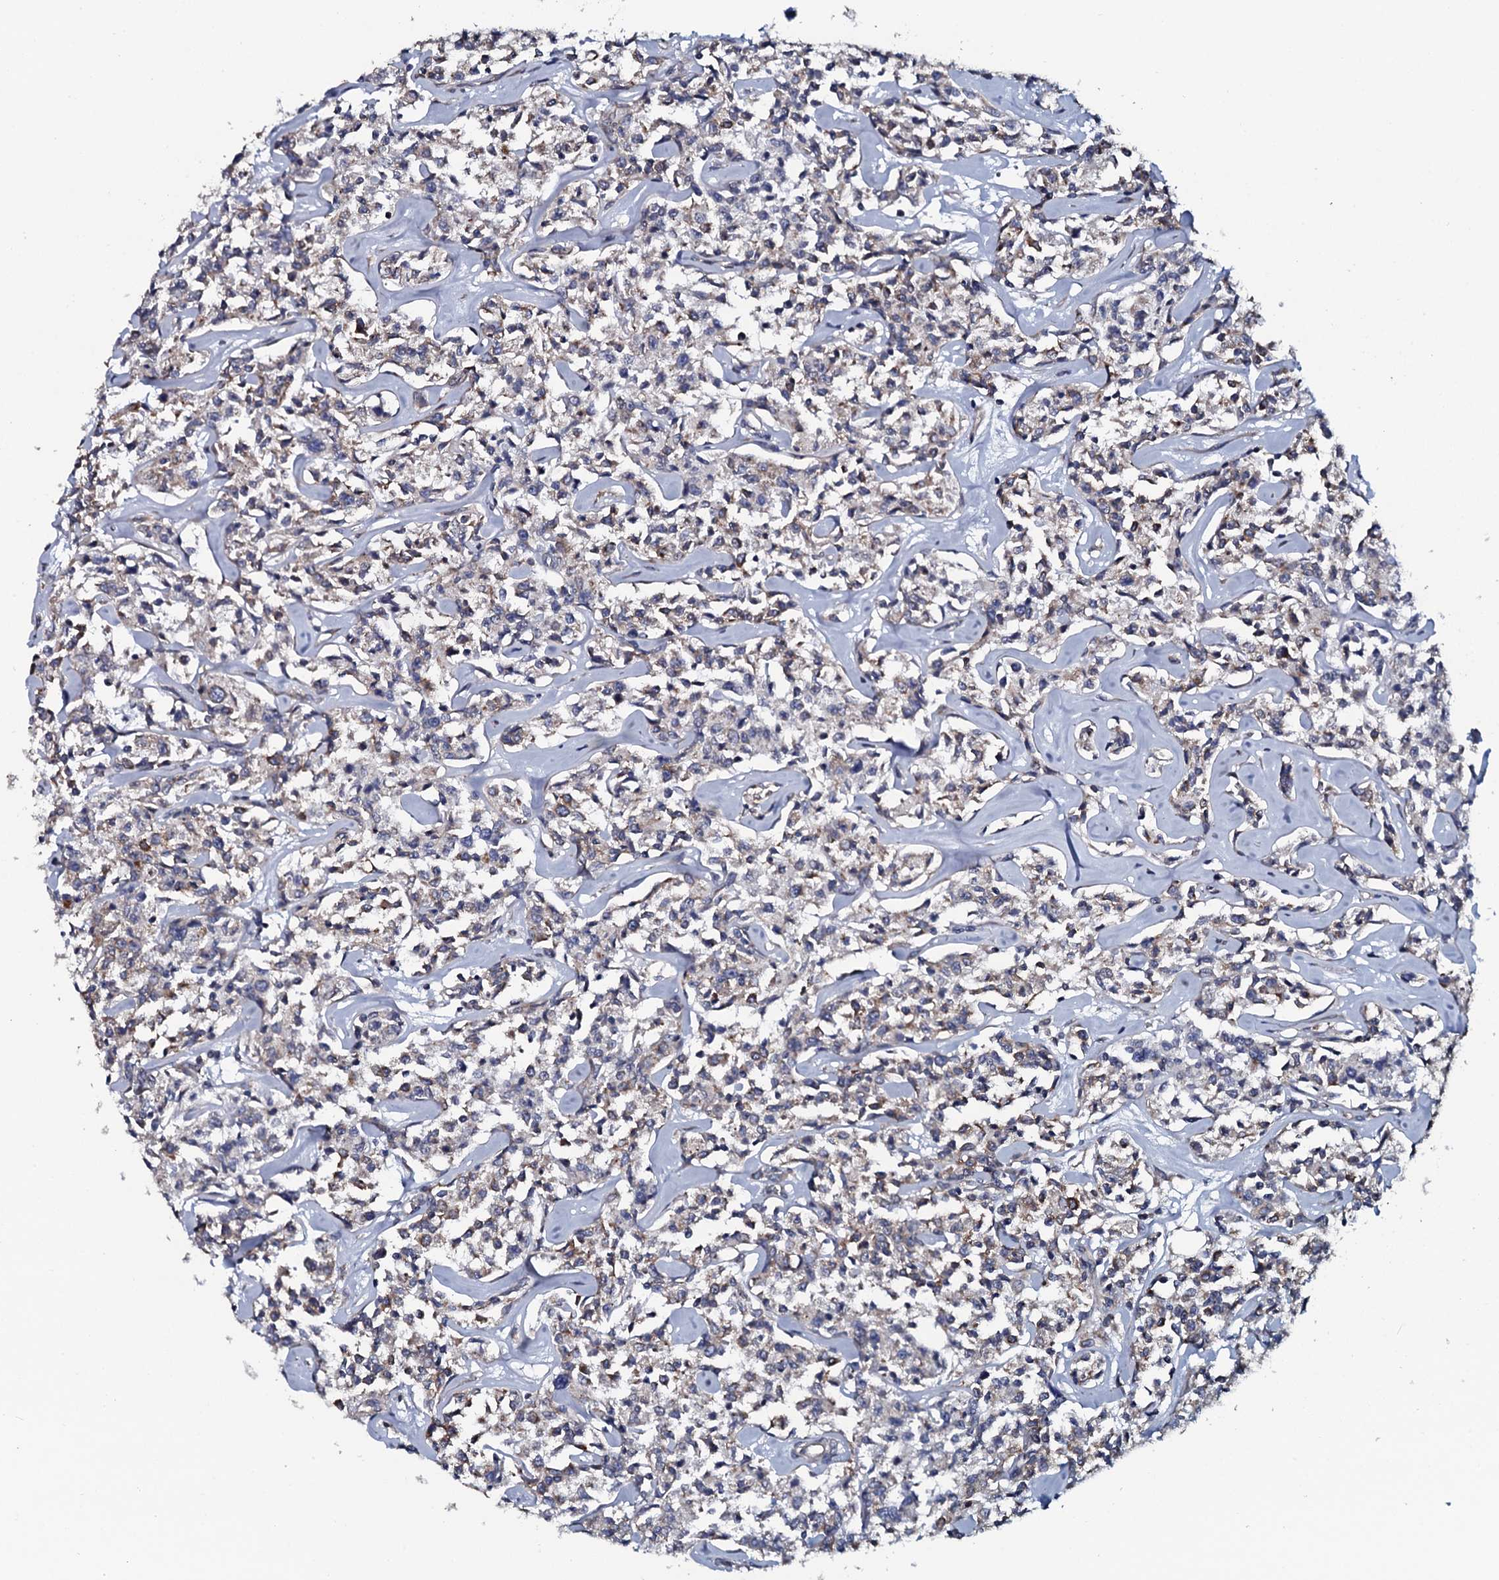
{"staining": {"intensity": "negative", "quantity": "none", "location": "none"}, "tissue": "lymphoma", "cell_type": "Tumor cells", "image_type": "cancer", "snomed": [{"axis": "morphology", "description": "Malignant lymphoma, non-Hodgkin's type, Low grade"}, {"axis": "topography", "description": "Small intestine"}], "caption": "DAB immunohistochemical staining of malignant lymphoma, non-Hodgkin's type (low-grade) displays no significant staining in tumor cells.", "gene": "TMEM151A", "patient": {"sex": "female", "age": 59}}